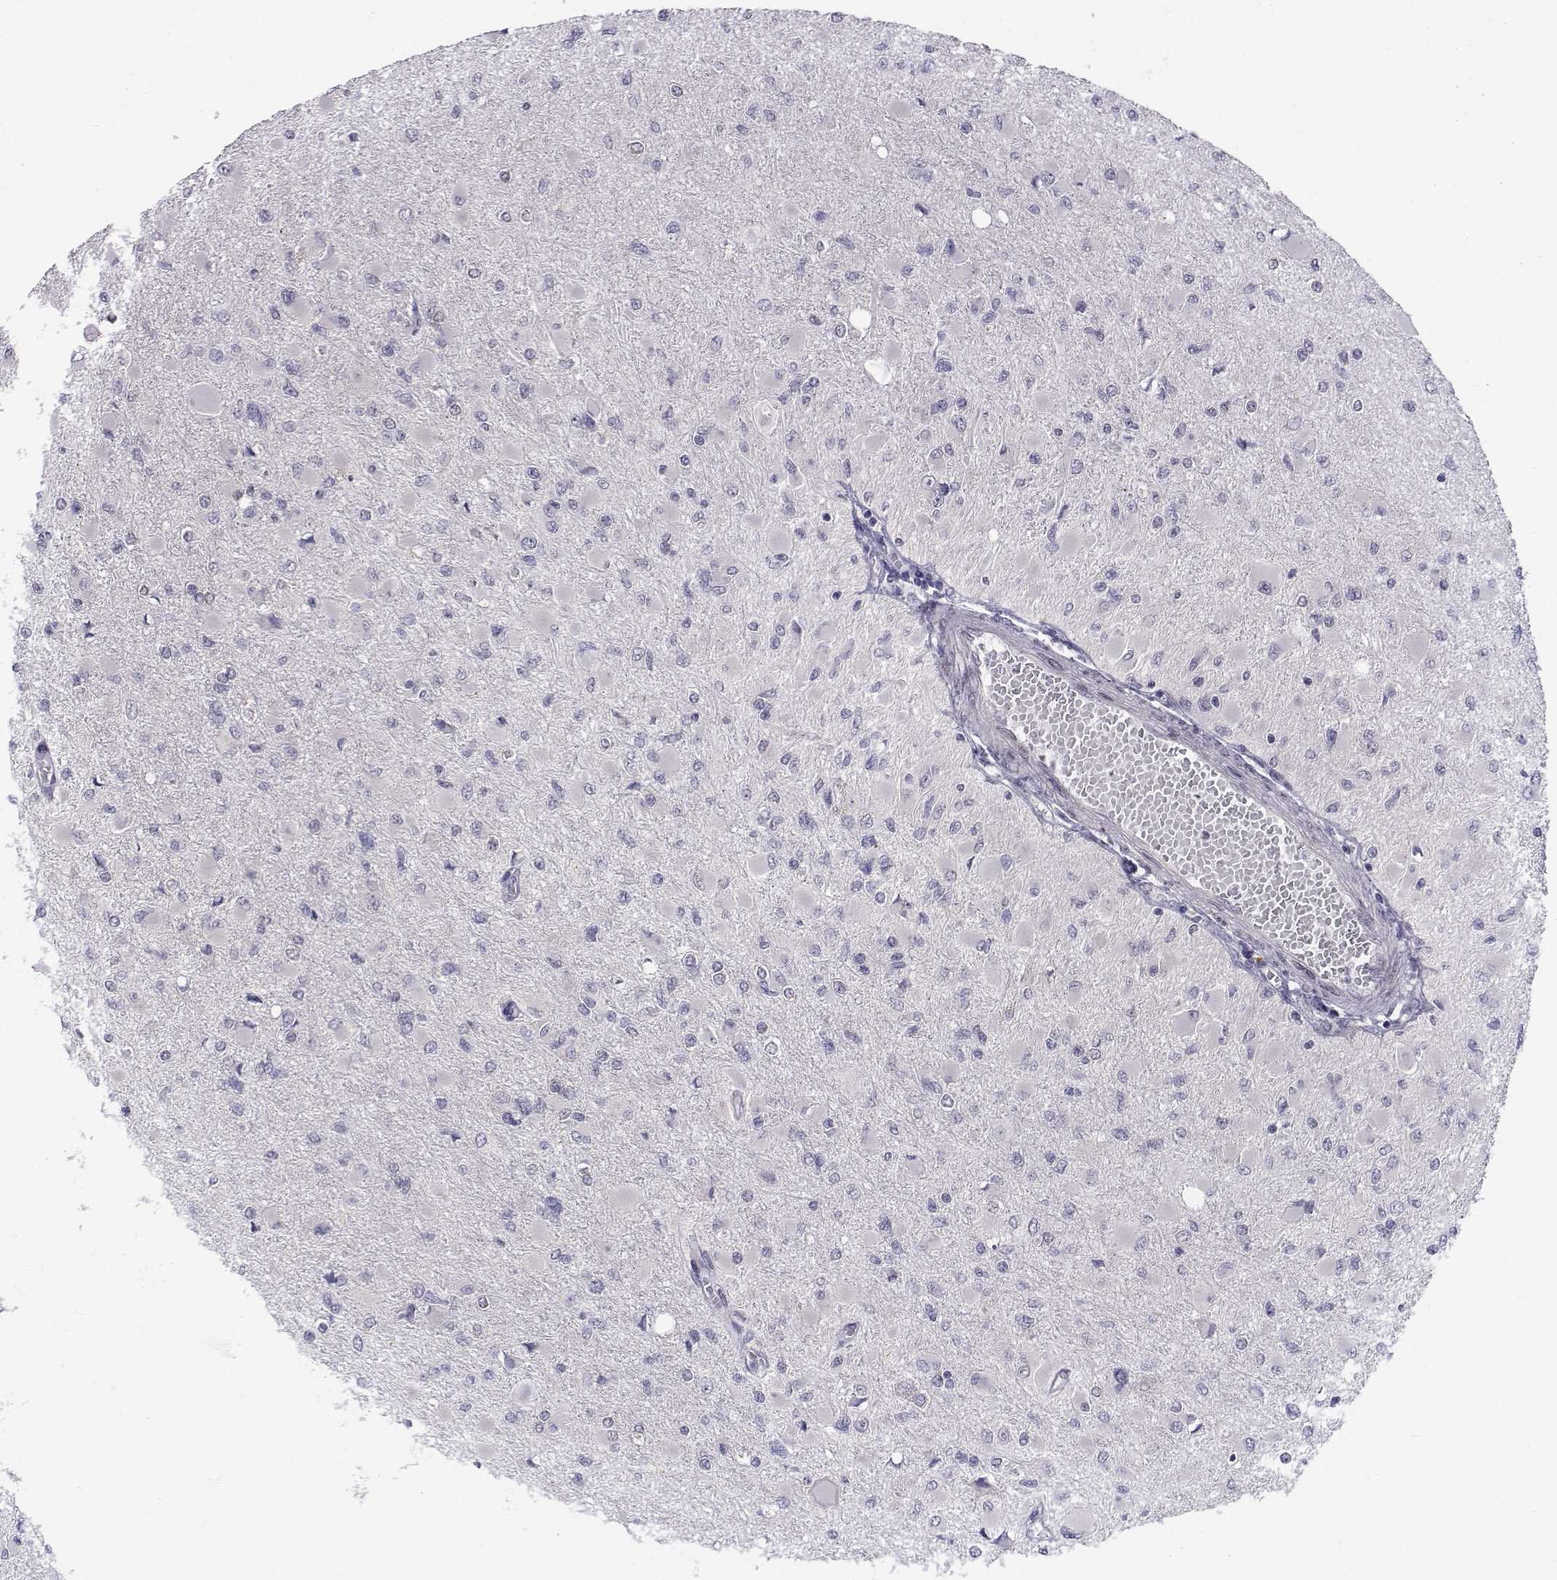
{"staining": {"intensity": "negative", "quantity": "none", "location": "none"}, "tissue": "glioma", "cell_type": "Tumor cells", "image_type": "cancer", "snomed": [{"axis": "morphology", "description": "Glioma, malignant, High grade"}, {"axis": "topography", "description": "Cerebral cortex"}], "caption": "Immunohistochemistry (IHC) image of malignant glioma (high-grade) stained for a protein (brown), which displays no expression in tumor cells.", "gene": "SLC6A3", "patient": {"sex": "female", "age": 36}}